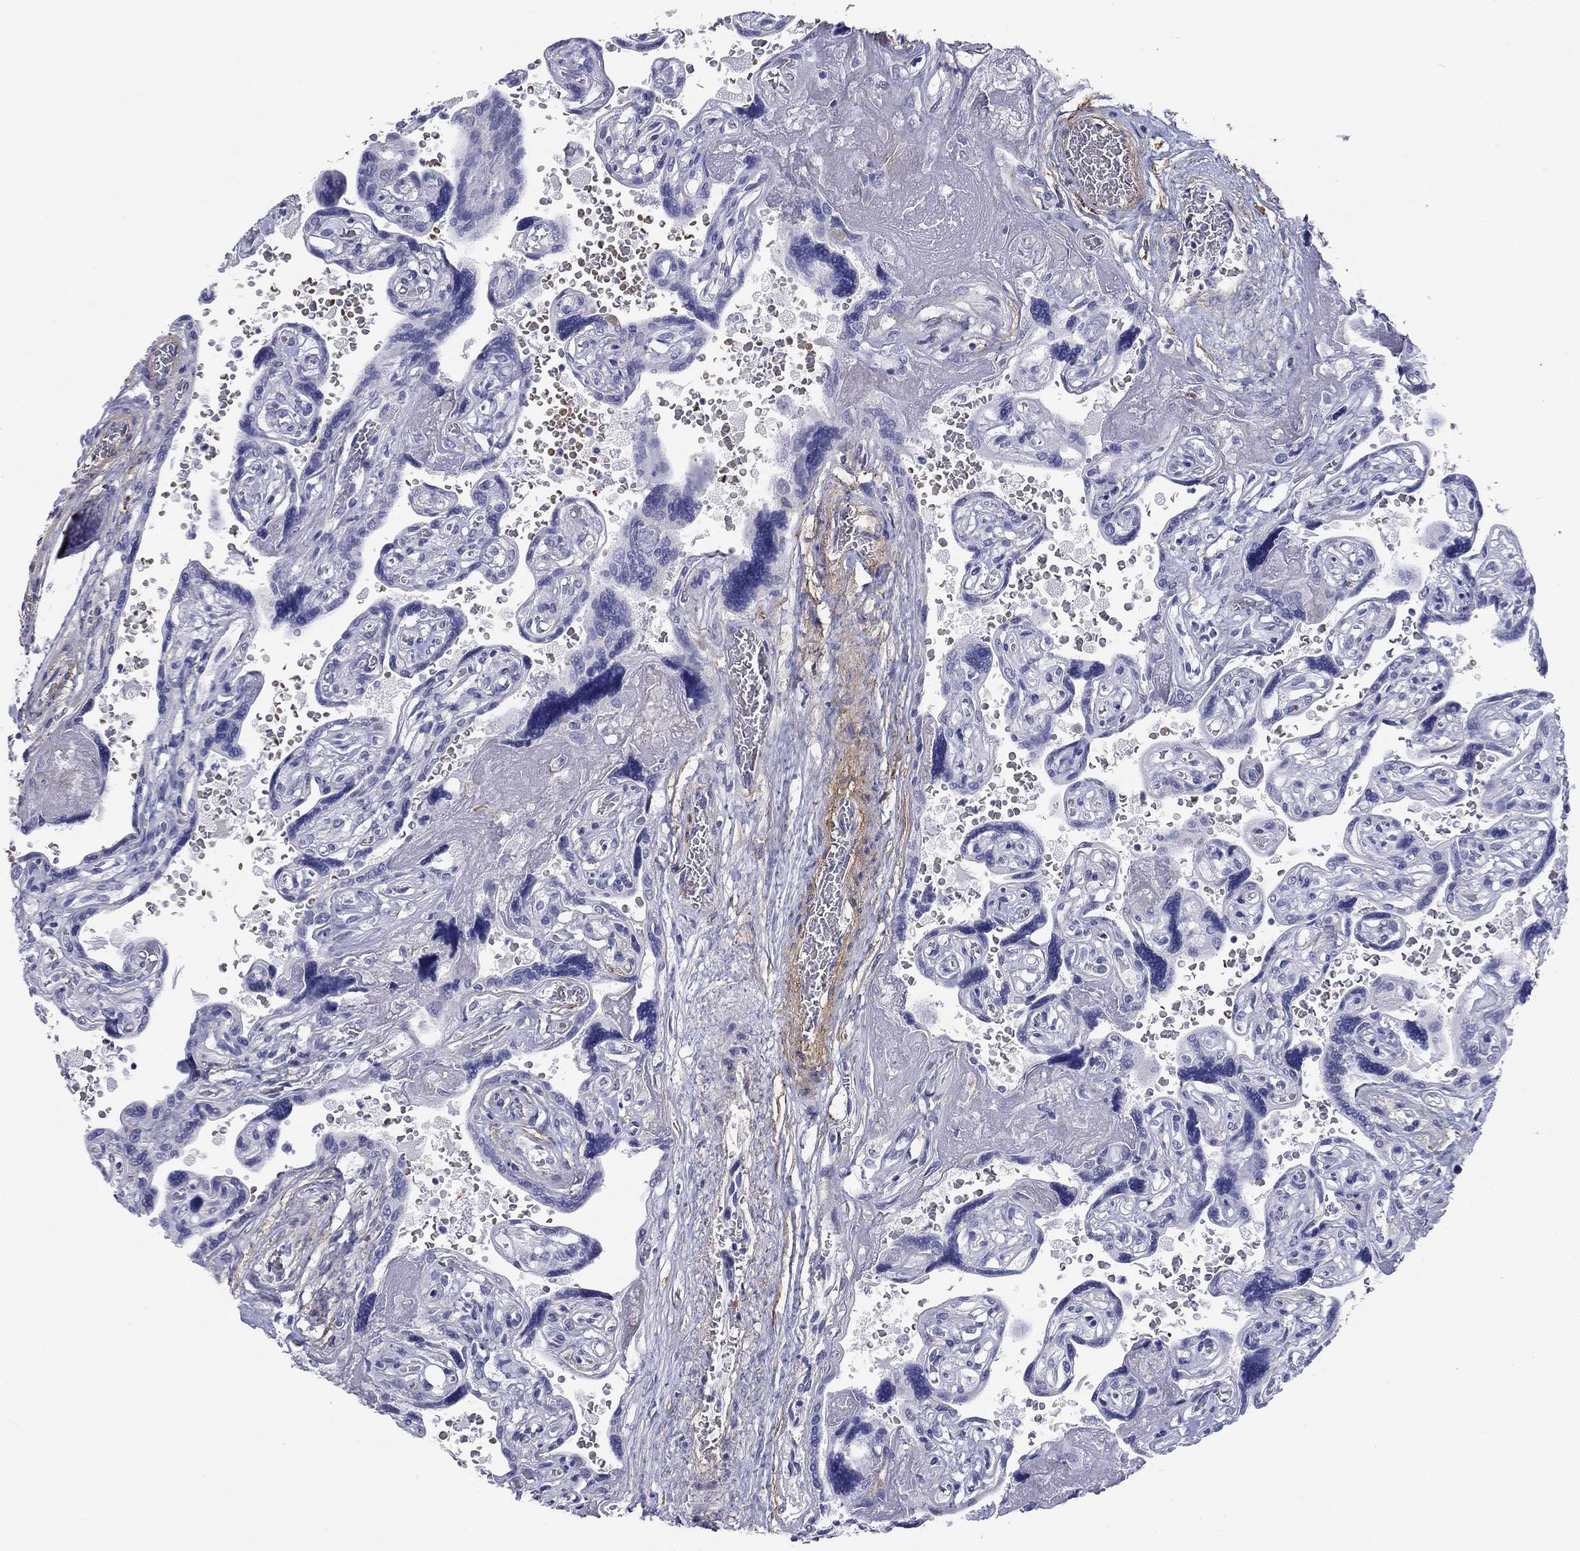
{"staining": {"intensity": "negative", "quantity": "none", "location": "none"}, "tissue": "placenta", "cell_type": "Decidual cells", "image_type": "normal", "snomed": [{"axis": "morphology", "description": "Normal tissue, NOS"}, {"axis": "topography", "description": "Placenta"}], "caption": "DAB (3,3'-diaminobenzidine) immunohistochemical staining of benign human placenta demonstrates no significant positivity in decidual cells.", "gene": "GPC1", "patient": {"sex": "female", "age": 32}}